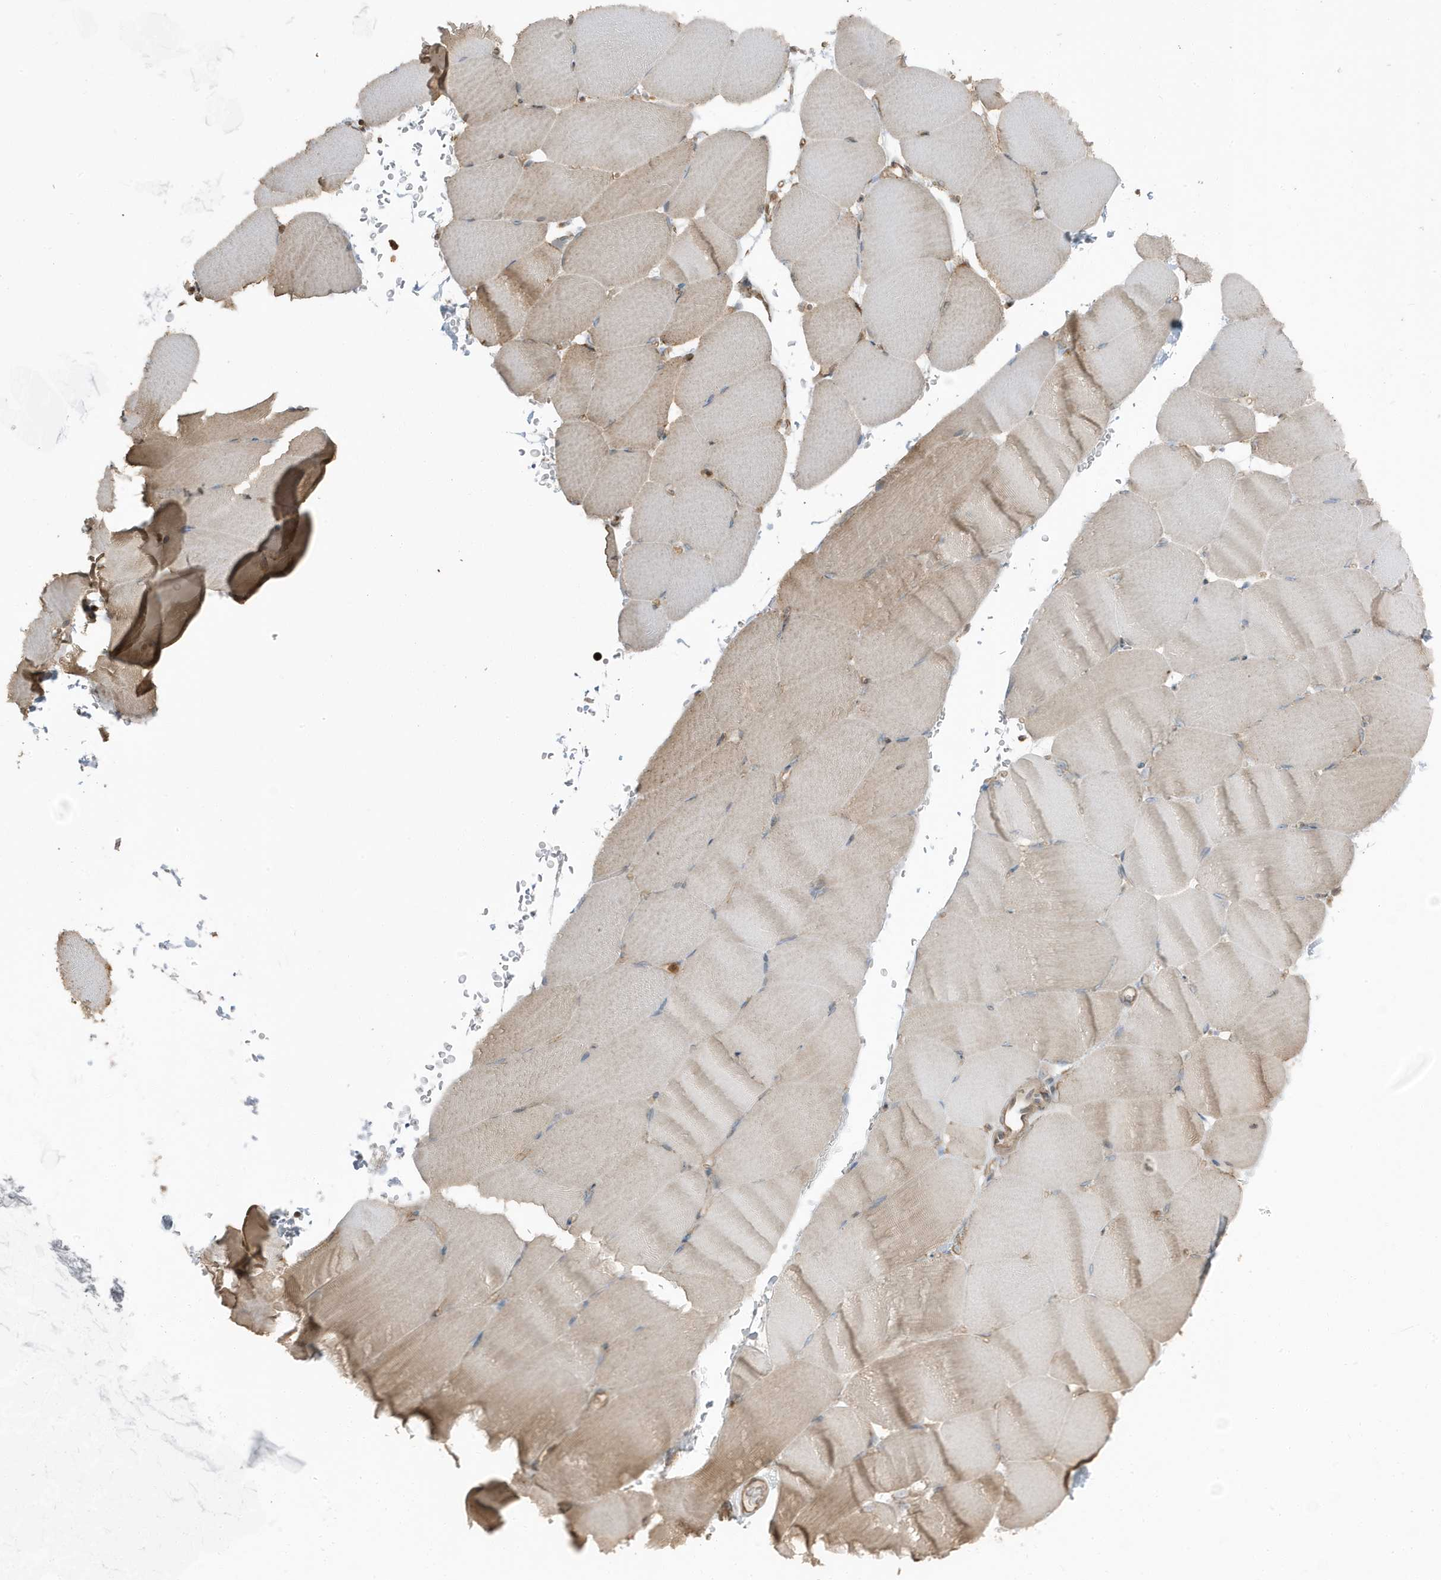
{"staining": {"intensity": "weak", "quantity": "25%-75%", "location": "cytoplasmic/membranous"}, "tissue": "skeletal muscle", "cell_type": "Myocytes", "image_type": "normal", "snomed": [{"axis": "morphology", "description": "Normal tissue, NOS"}, {"axis": "topography", "description": "Skeletal muscle"}, {"axis": "topography", "description": "Parathyroid gland"}], "caption": "Myocytes demonstrate low levels of weak cytoplasmic/membranous staining in about 25%-75% of cells in normal human skeletal muscle. The protein is stained brown, and the nuclei are stained in blue (DAB (3,3'-diaminobenzidine) IHC with brightfield microscopy, high magnification).", "gene": "AZI2", "patient": {"sex": "female", "age": 37}}